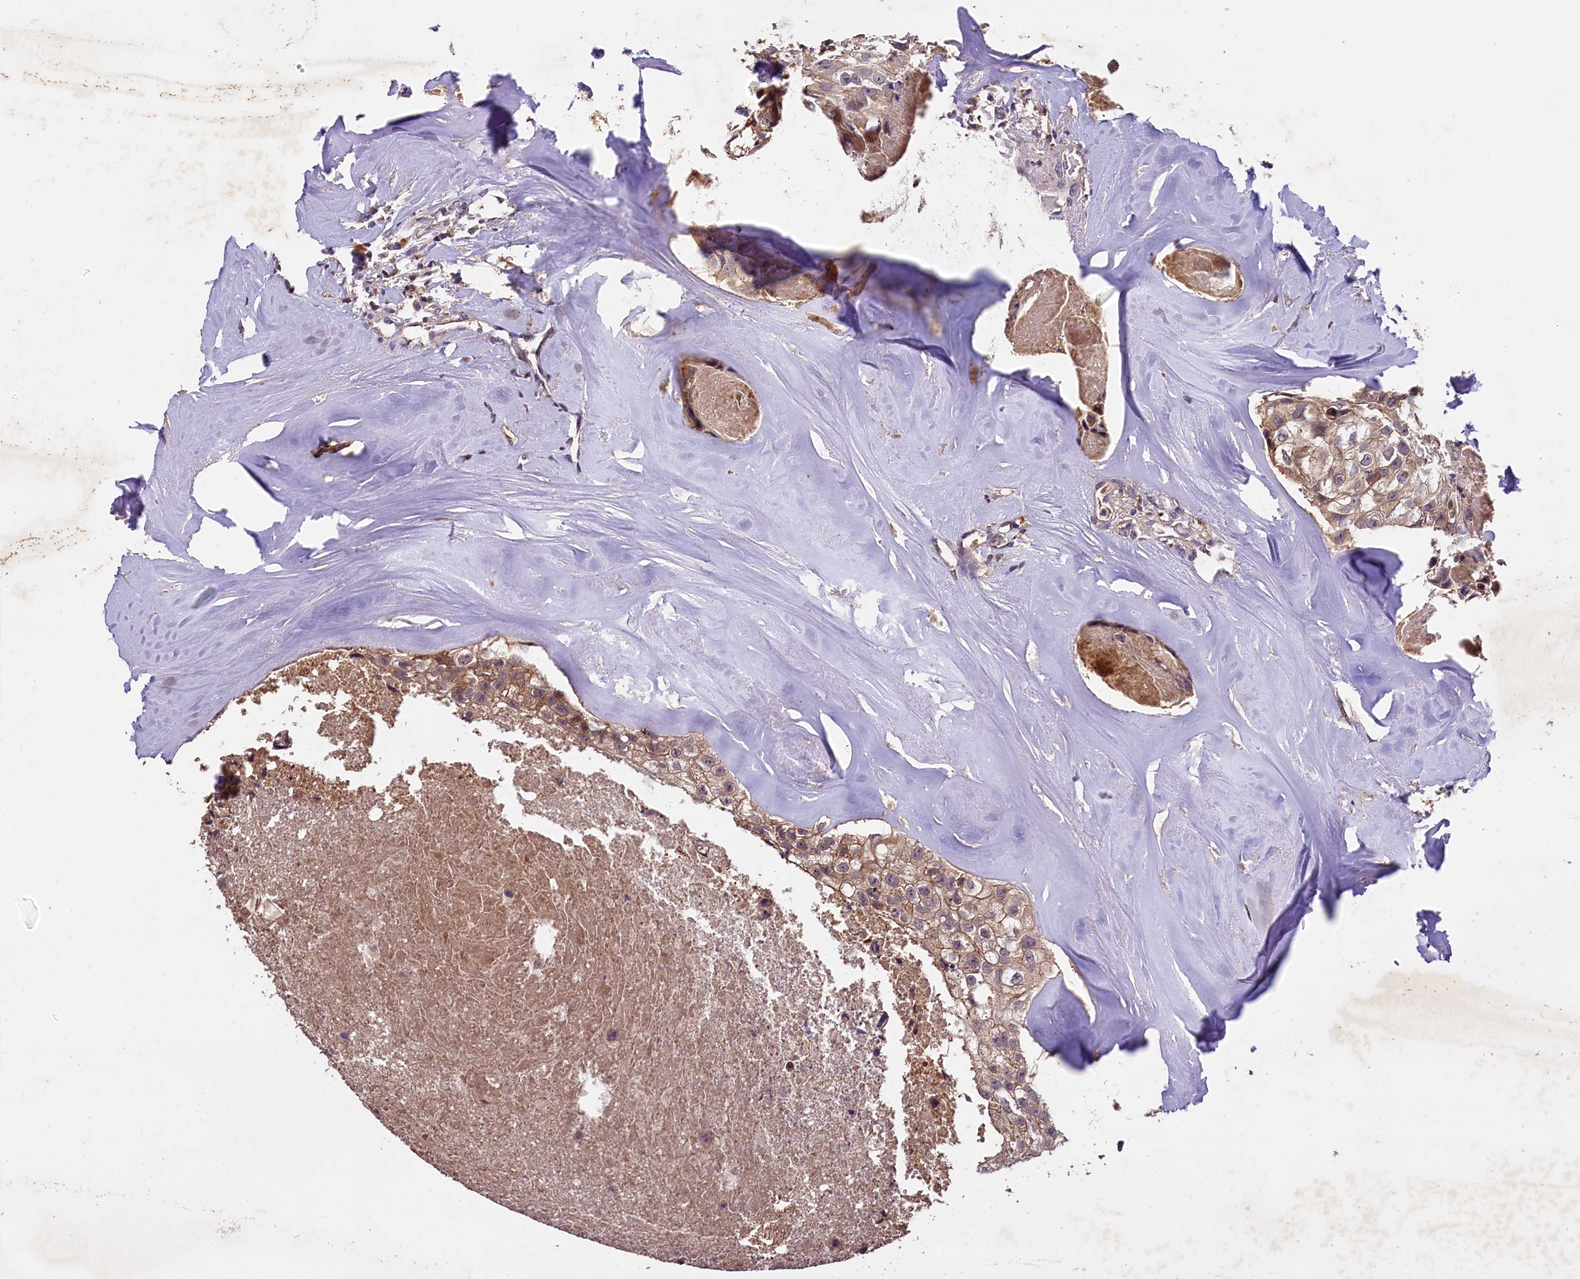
{"staining": {"intensity": "moderate", "quantity": ">75%", "location": "cytoplasmic/membranous"}, "tissue": "head and neck cancer", "cell_type": "Tumor cells", "image_type": "cancer", "snomed": [{"axis": "morphology", "description": "Adenocarcinoma, NOS"}, {"axis": "morphology", "description": "Adenocarcinoma, metastatic, NOS"}, {"axis": "topography", "description": "Head-Neck"}], "caption": "High-power microscopy captured an immunohistochemistry image of head and neck adenocarcinoma, revealing moderate cytoplasmic/membranous expression in about >75% of tumor cells.", "gene": "PLXNB1", "patient": {"sex": "male", "age": 75}}